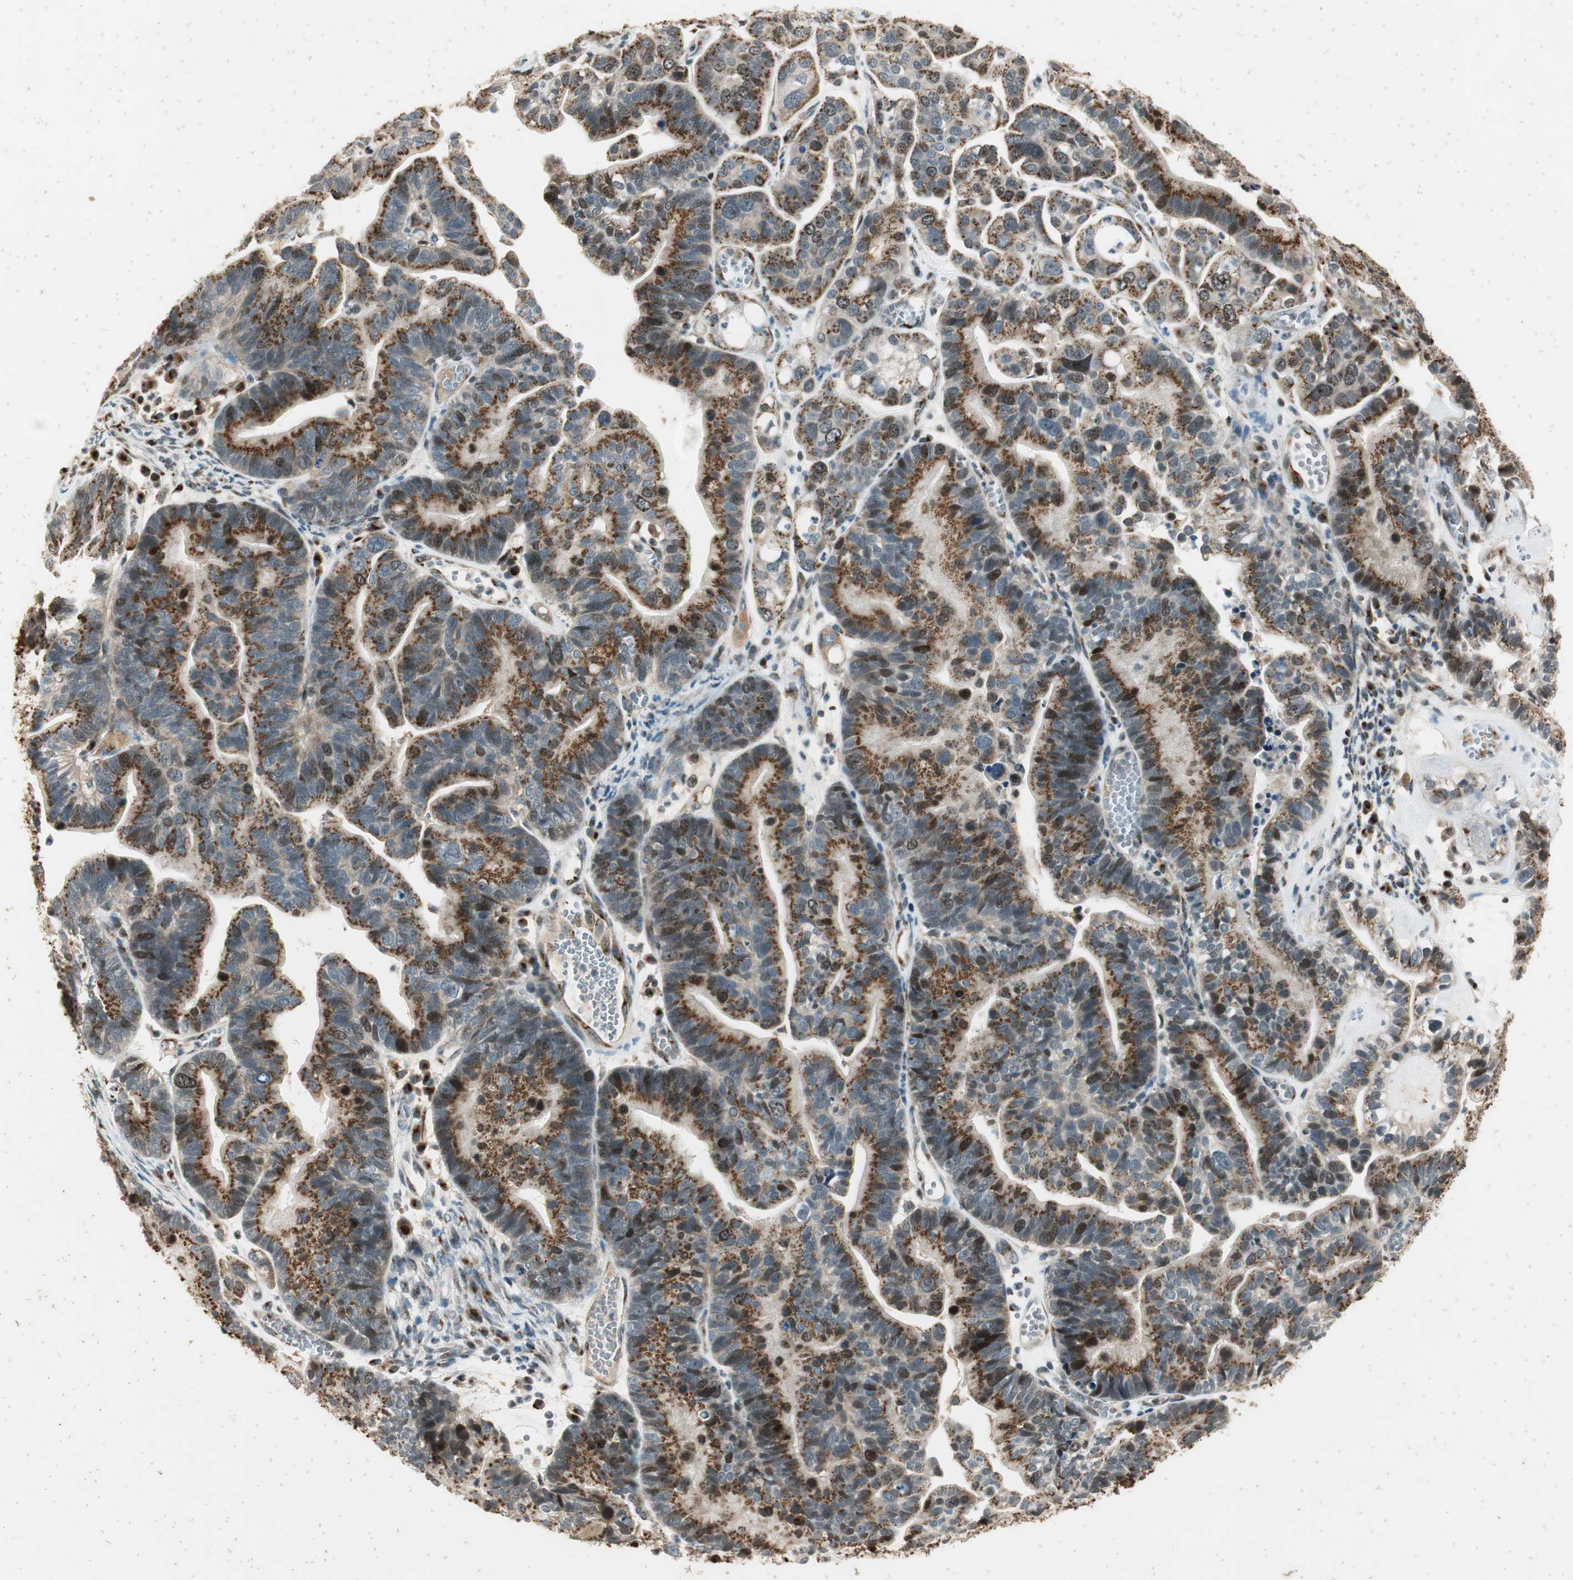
{"staining": {"intensity": "moderate", "quantity": ">75%", "location": "cytoplasmic/membranous"}, "tissue": "ovarian cancer", "cell_type": "Tumor cells", "image_type": "cancer", "snomed": [{"axis": "morphology", "description": "Cystadenocarcinoma, serous, NOS"}, {"axis": "topography", "description": "Ovary"}], "caption": "Protein expression analysis of human ovarian serous cystadenocarcinoma reveals moderate cytoplasmic/membranous staining in about >75% of tumor cells.", "gene": "NEO1", "patient": {"sex": "female", "age": 56}}